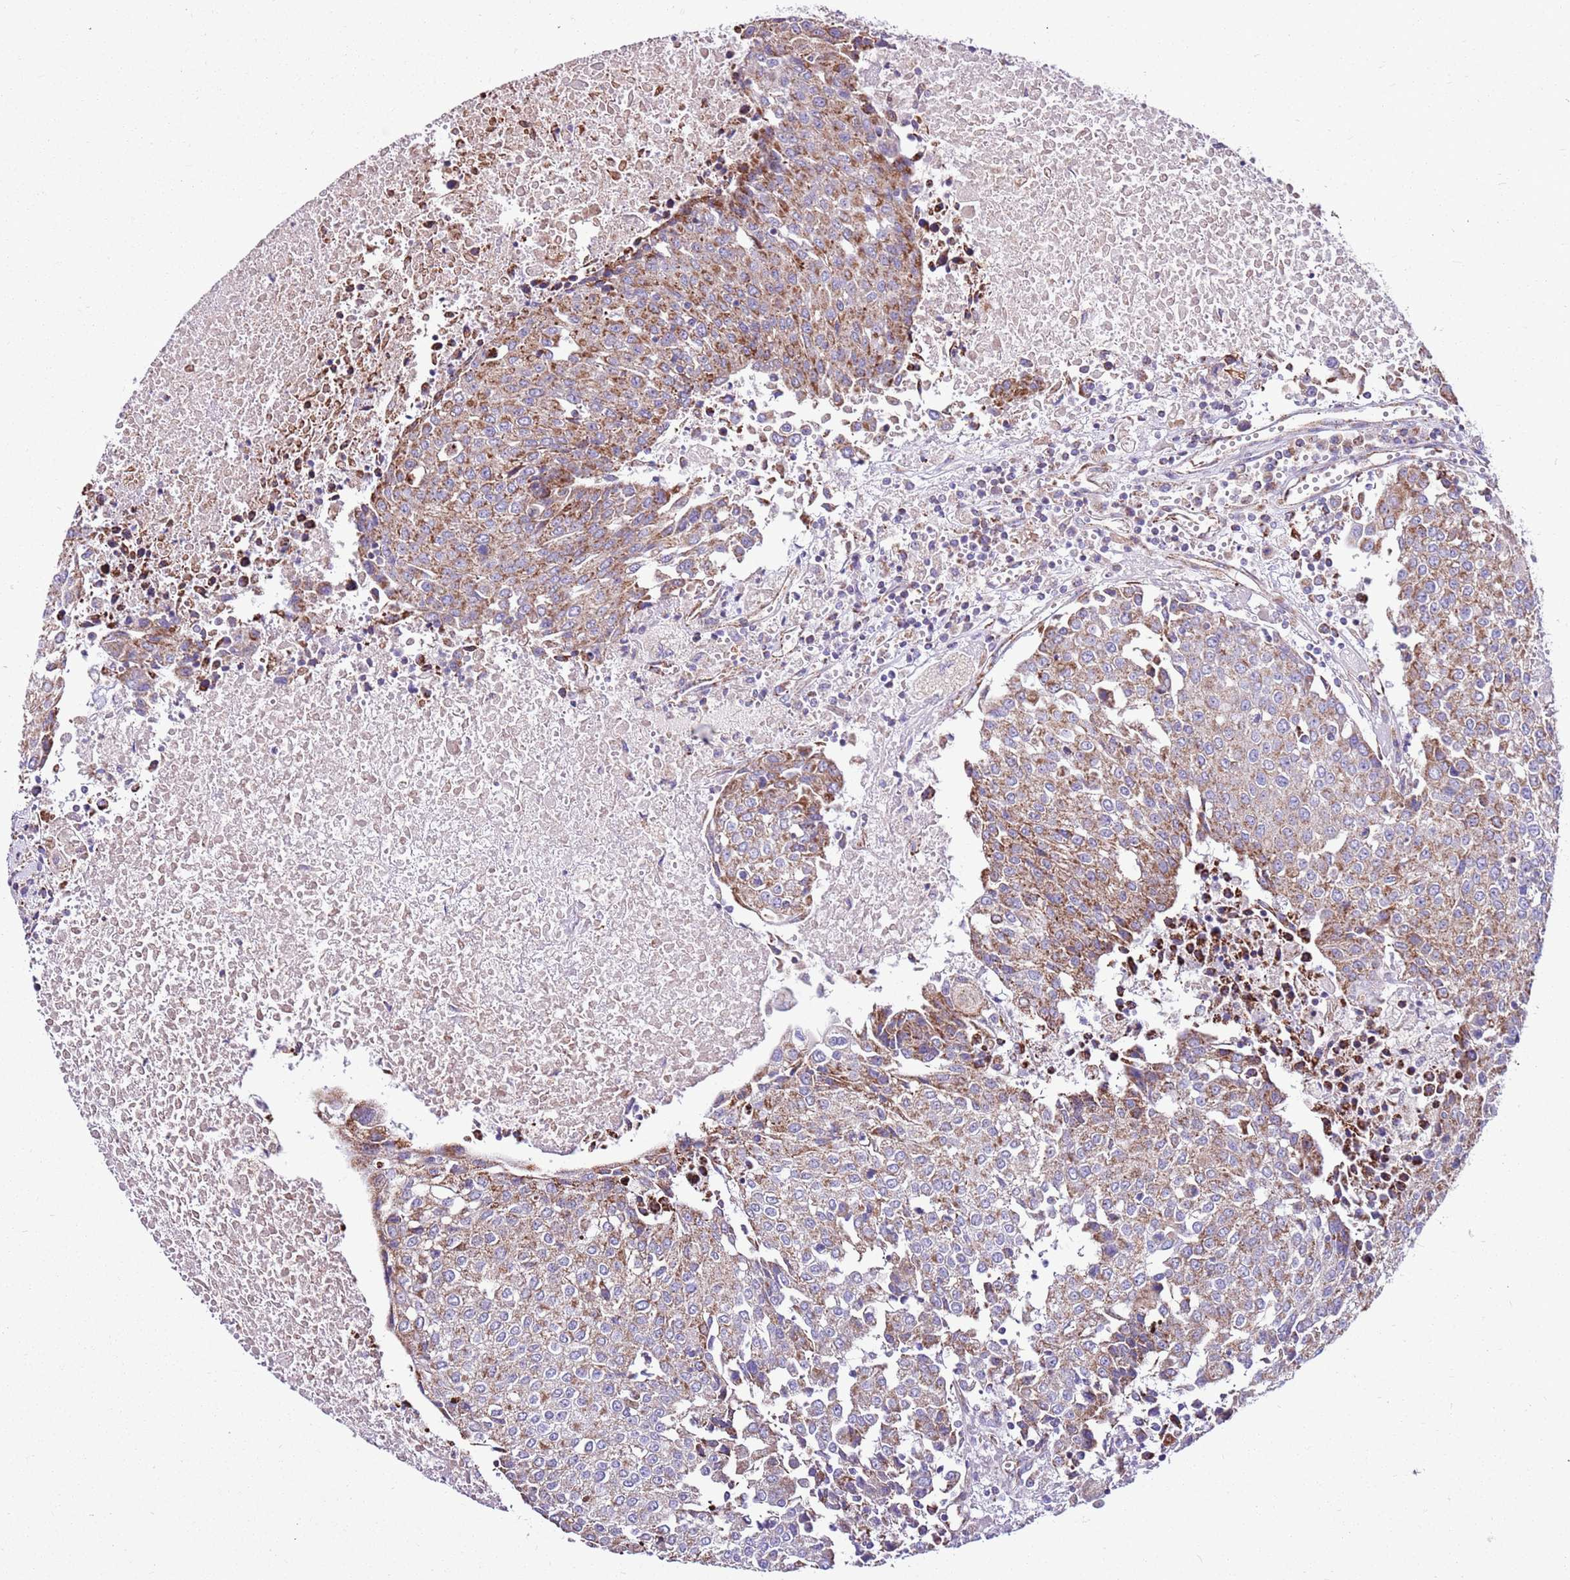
{"staining": {"intensity": "moderate", "quantity": "25%-75%", "location": "cytoplasmic/membranous"}, "tissue": "urothelial cancer", "cell_type": "Tumor cells", "image_type": "cancer", "snomed": [{"axis": "morphology", "description": "Urothelial carcinoma, High grade"}, {"axis": "topography", "description": "Urinary bladder"}], "caption": "Urothelial carcinoma (high-grade) stained for a protein (brown) displays moderate cytoplasmic/membranous positive positivity in approximately 25%-75% of tumor cells.", "gene": "HECTD4", "patient": {"sex": "female", "age": 85}}